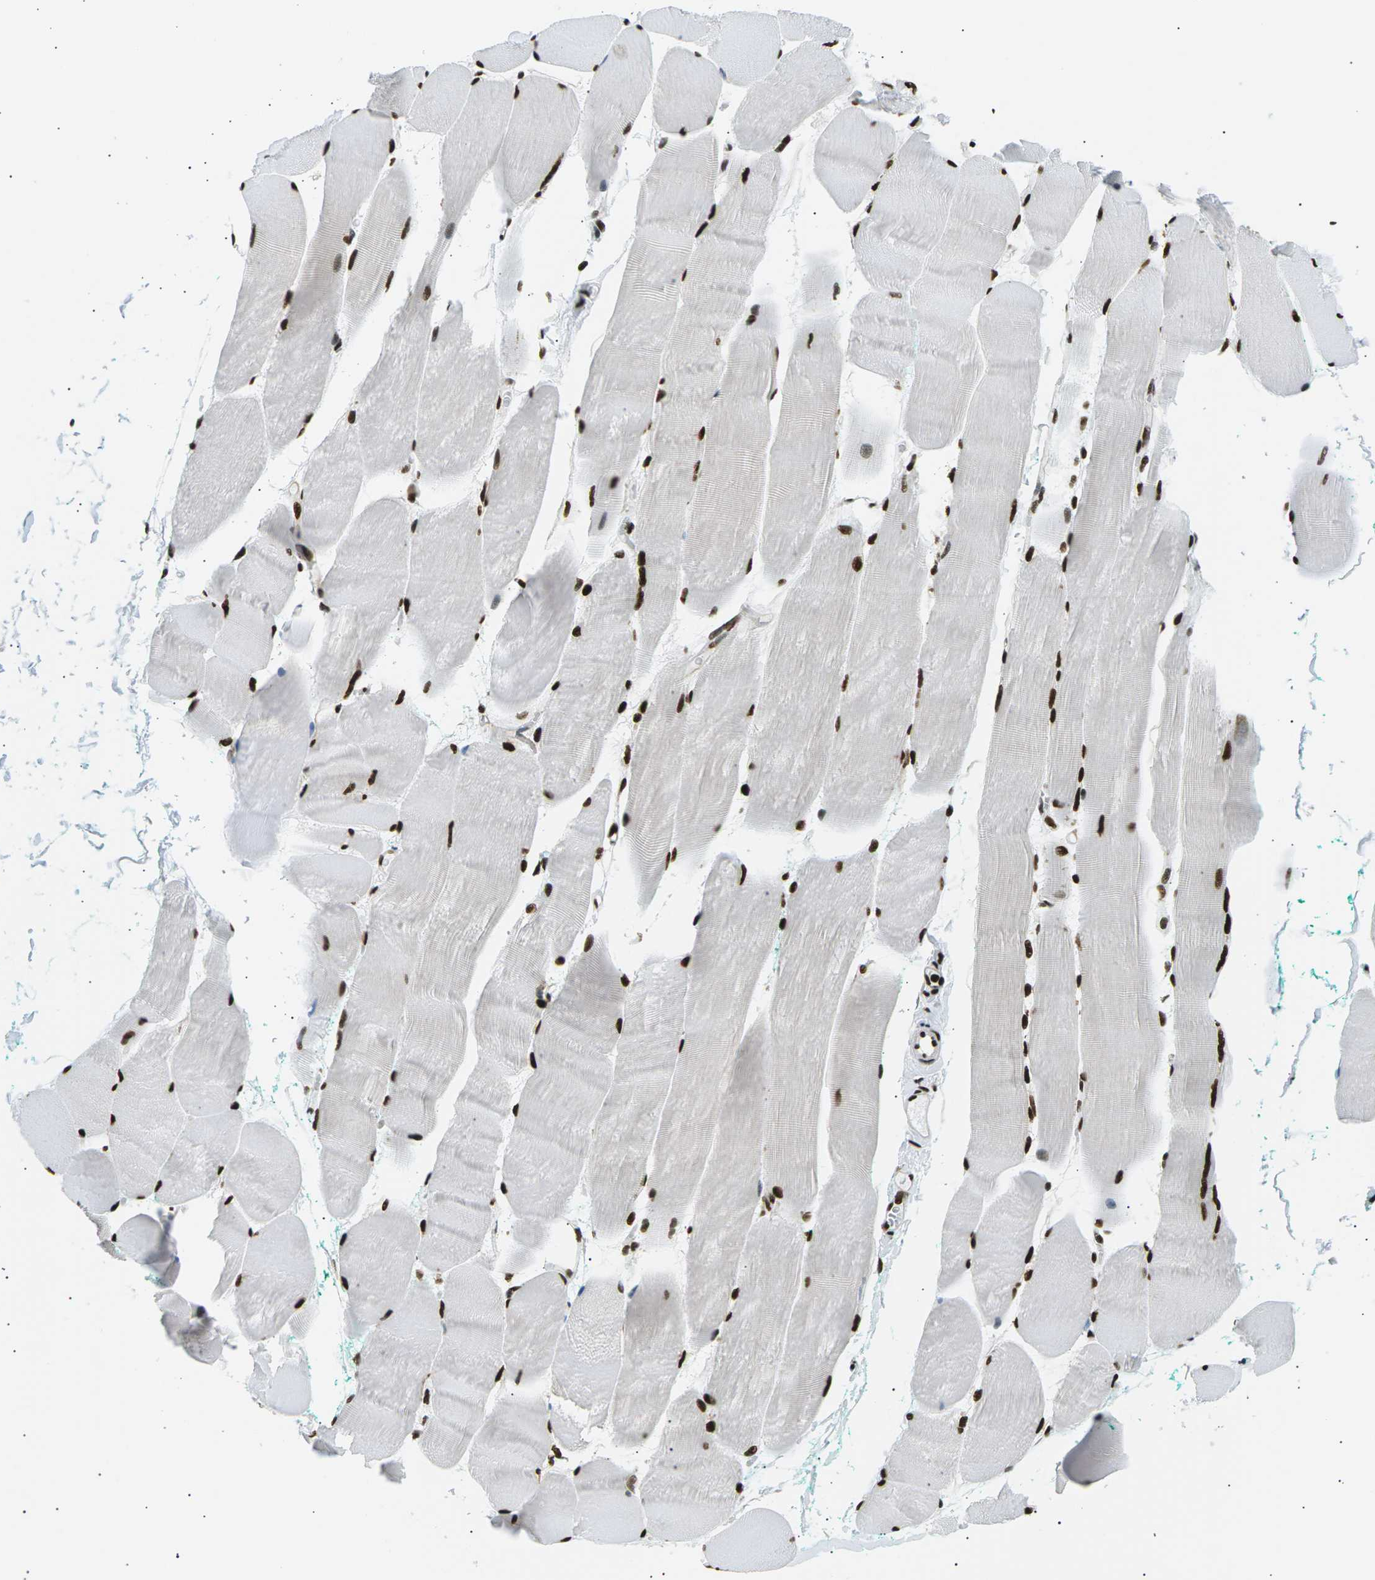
{"staining": {"intensity": "strong", "quantity": "25%-75%", "location": "nuclear"}, "tissue": "skeletal muscle", "cell_type": "Myocytes", "image_type": "normal", "snomed": [{"axis": "morphology", "description": "Normal tissue, NOS"}, {"axis": "morphology", "description": "Squamous cell carcinoma, NOS"}, {"axis": "topography", "description": "Skeletal muscle"}], "caption": "A brown stain shows strong nuclear staining of a protein in myocytes of benign human skeletal muscle. Using DAB (brown) and hematoxylin (blue) stains, captured at high magnification using brightfield microscopy.", "gene": "RPA2", "patient": {"sex": "male", "age": 51}}